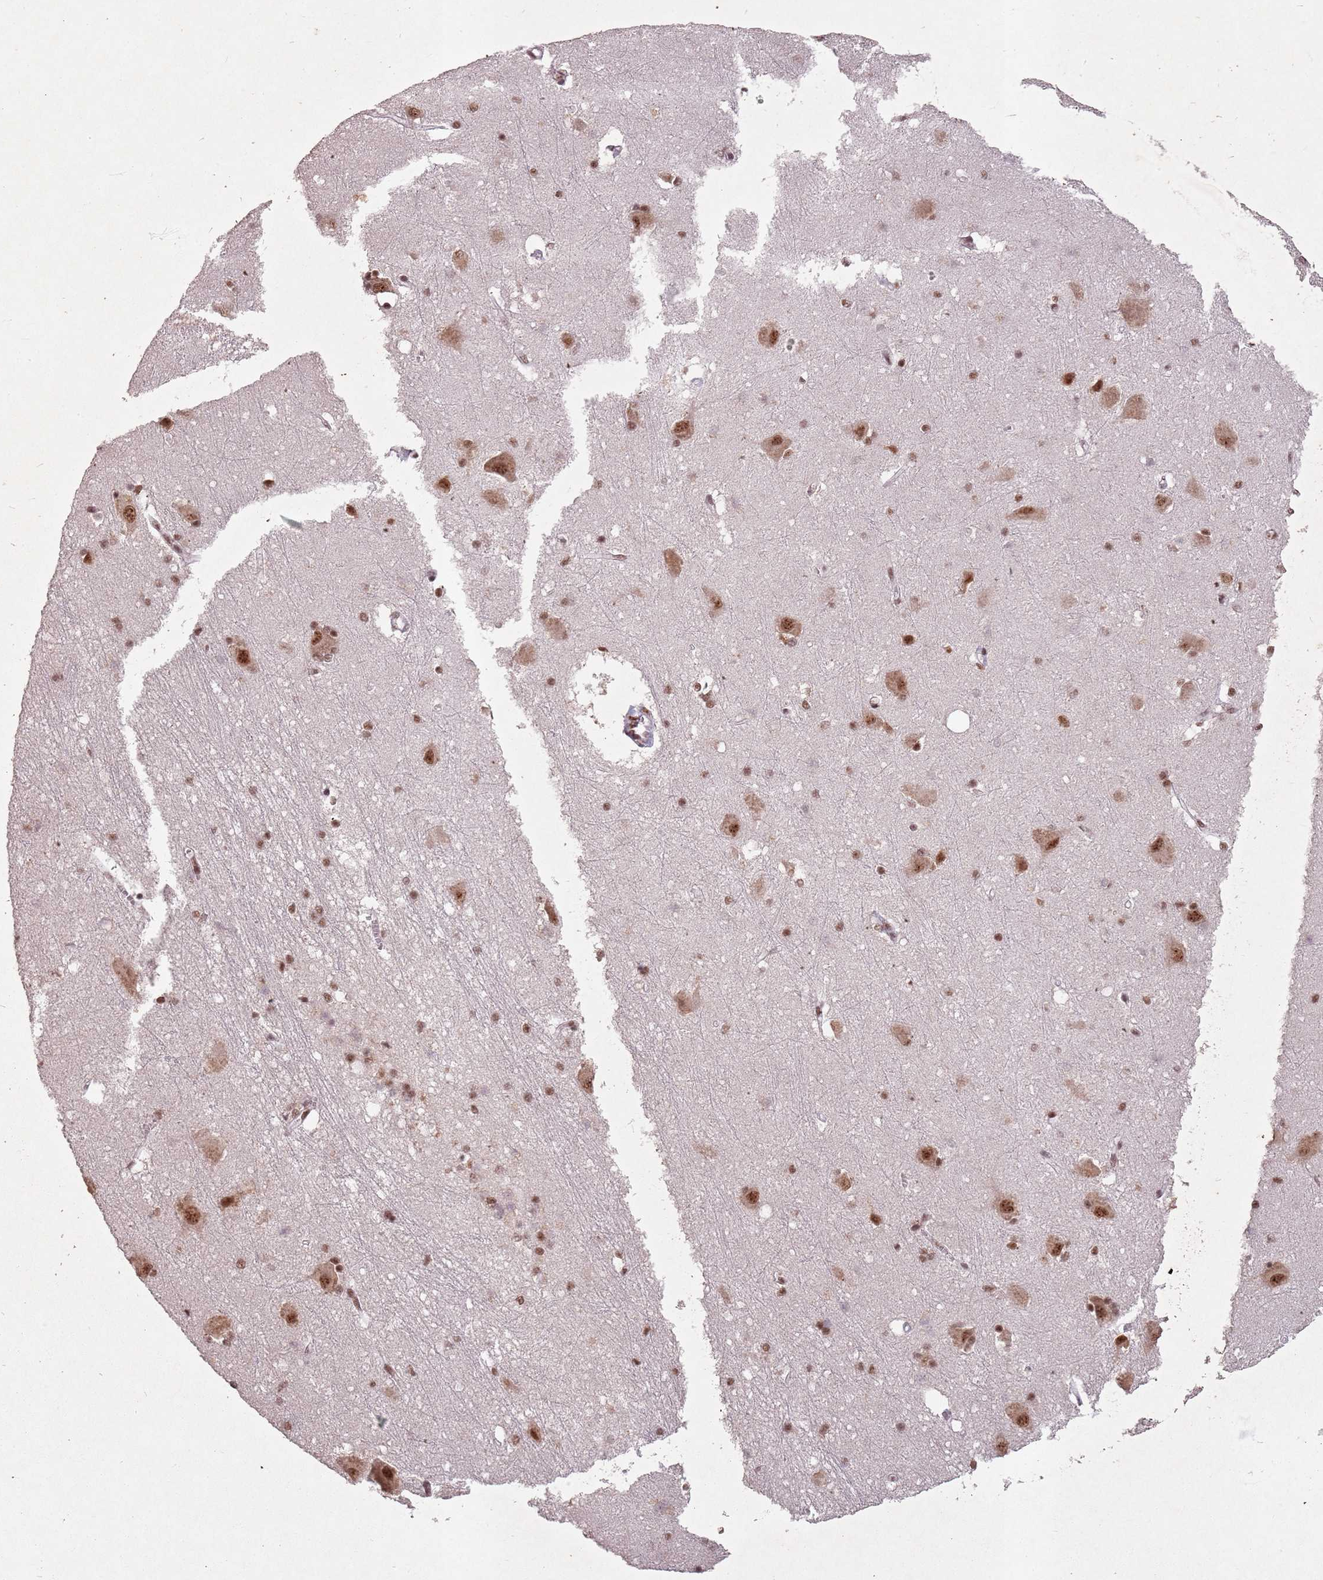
{"staining": {"intensity": "moderate", "quantity": ">75%", "location": "nuclear"}, "tissue": "caudate", "cell_type": "Glial cells", "image_type": "normal", "snomed": [{"axis": "morphology", "description": "Normal tissue, NOS"}, {"axis": "topography", "description": "Lateral ventricle wall"}], "caption": "Immunohistochemistry (DAB (3,3'-diaminobenzidine)) staining of benign caudate reveals moderate nuclear protein positivity in about >75% of glial cells.", "gene": "NCBP1", "patient": {"sex": "male", "age": 37}}